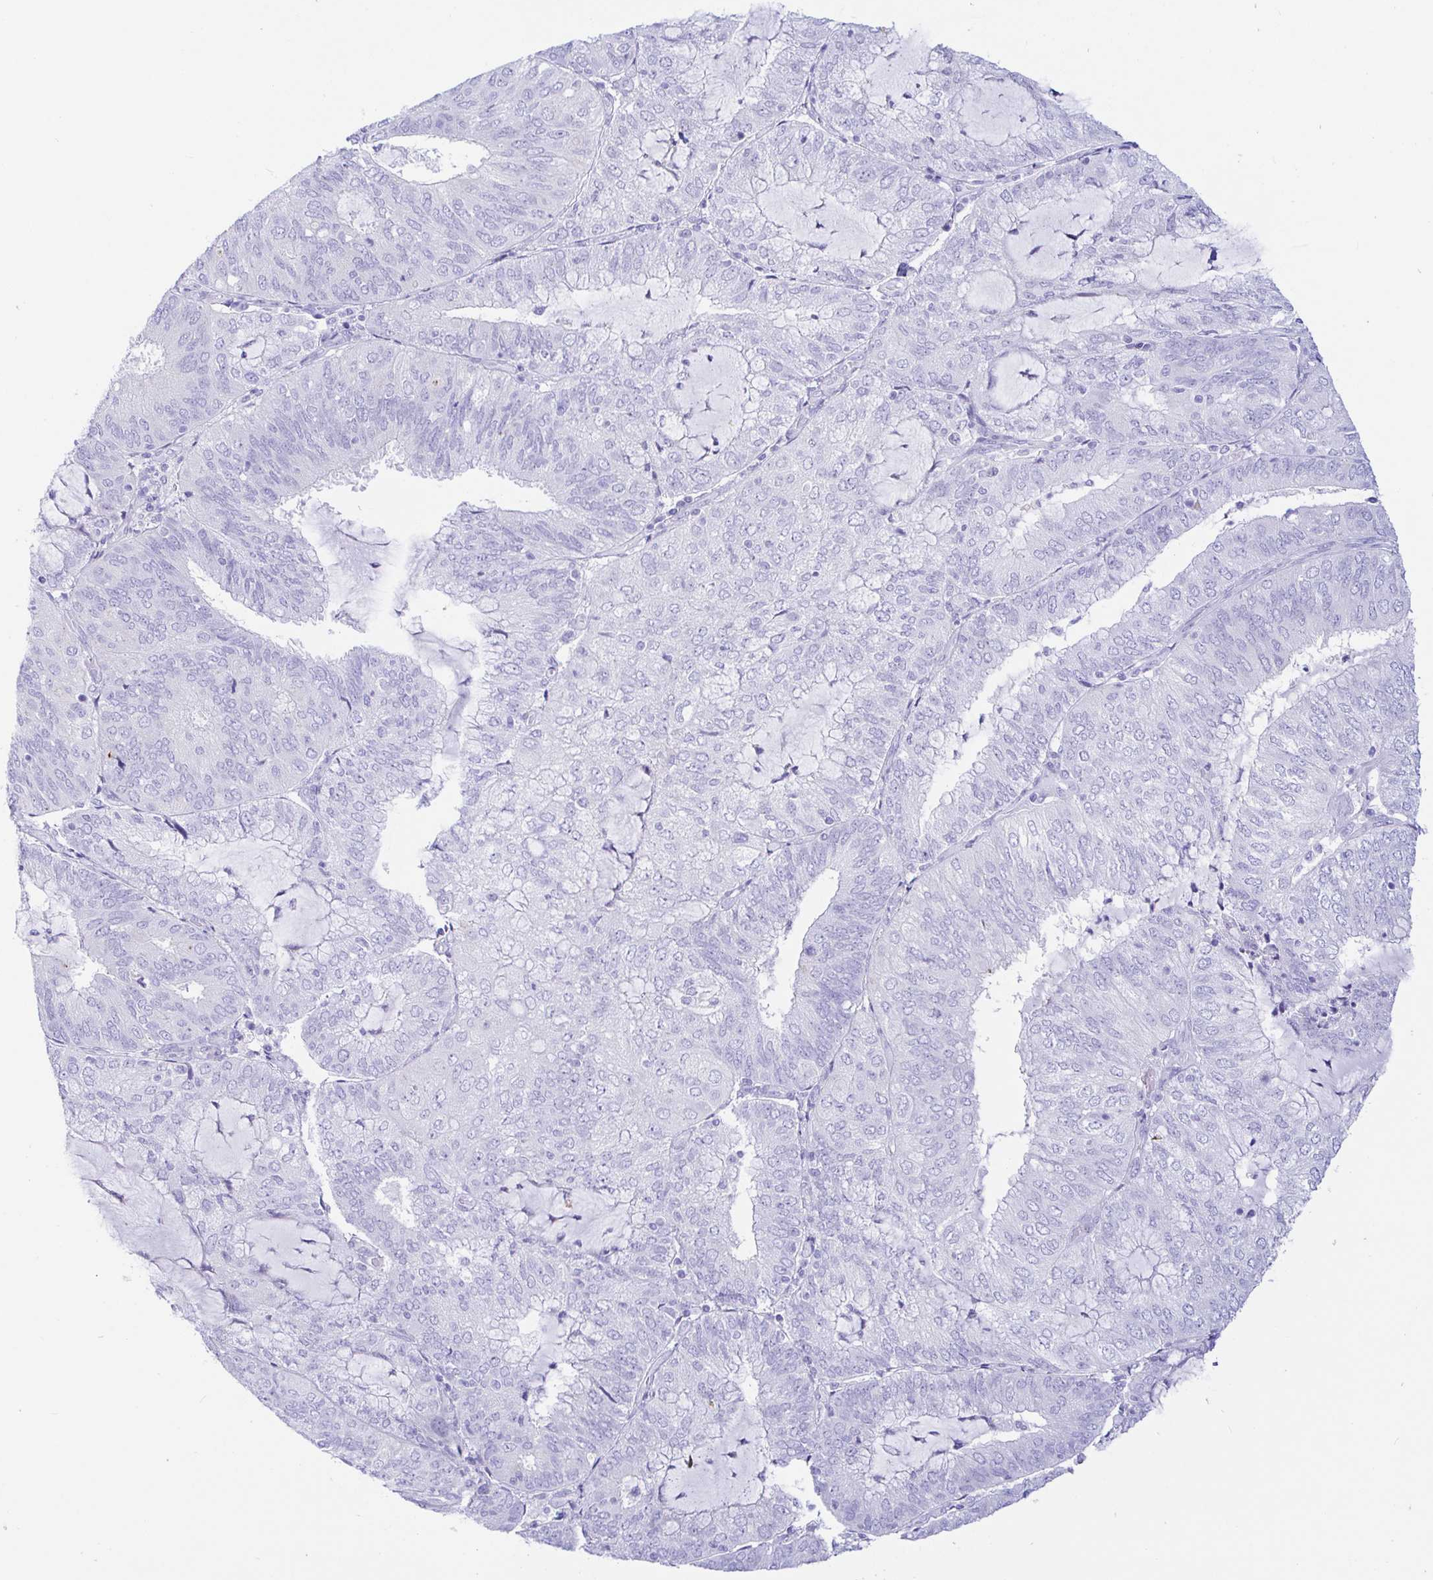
{"staining": {"intensity": "negative", "quantity": "none", "location": "none"}, "tissue": "endometrial cancer", "cell_type": "Tumor cells", "image_type": "cancer", "snomed": [{"axis": "morphology", "description": "Adenocarcinoma, NOS"}, {"axis": "topography", "description": "Endometrium"}], "caption": "High power microscopy image of an immunohistochemistry (IHC) photomicrograph of endometrial cancer, revealing no significant positivity in tumor cells.", "gene": "PINLYP", "patient": {"sex": "female", "age": 81}}